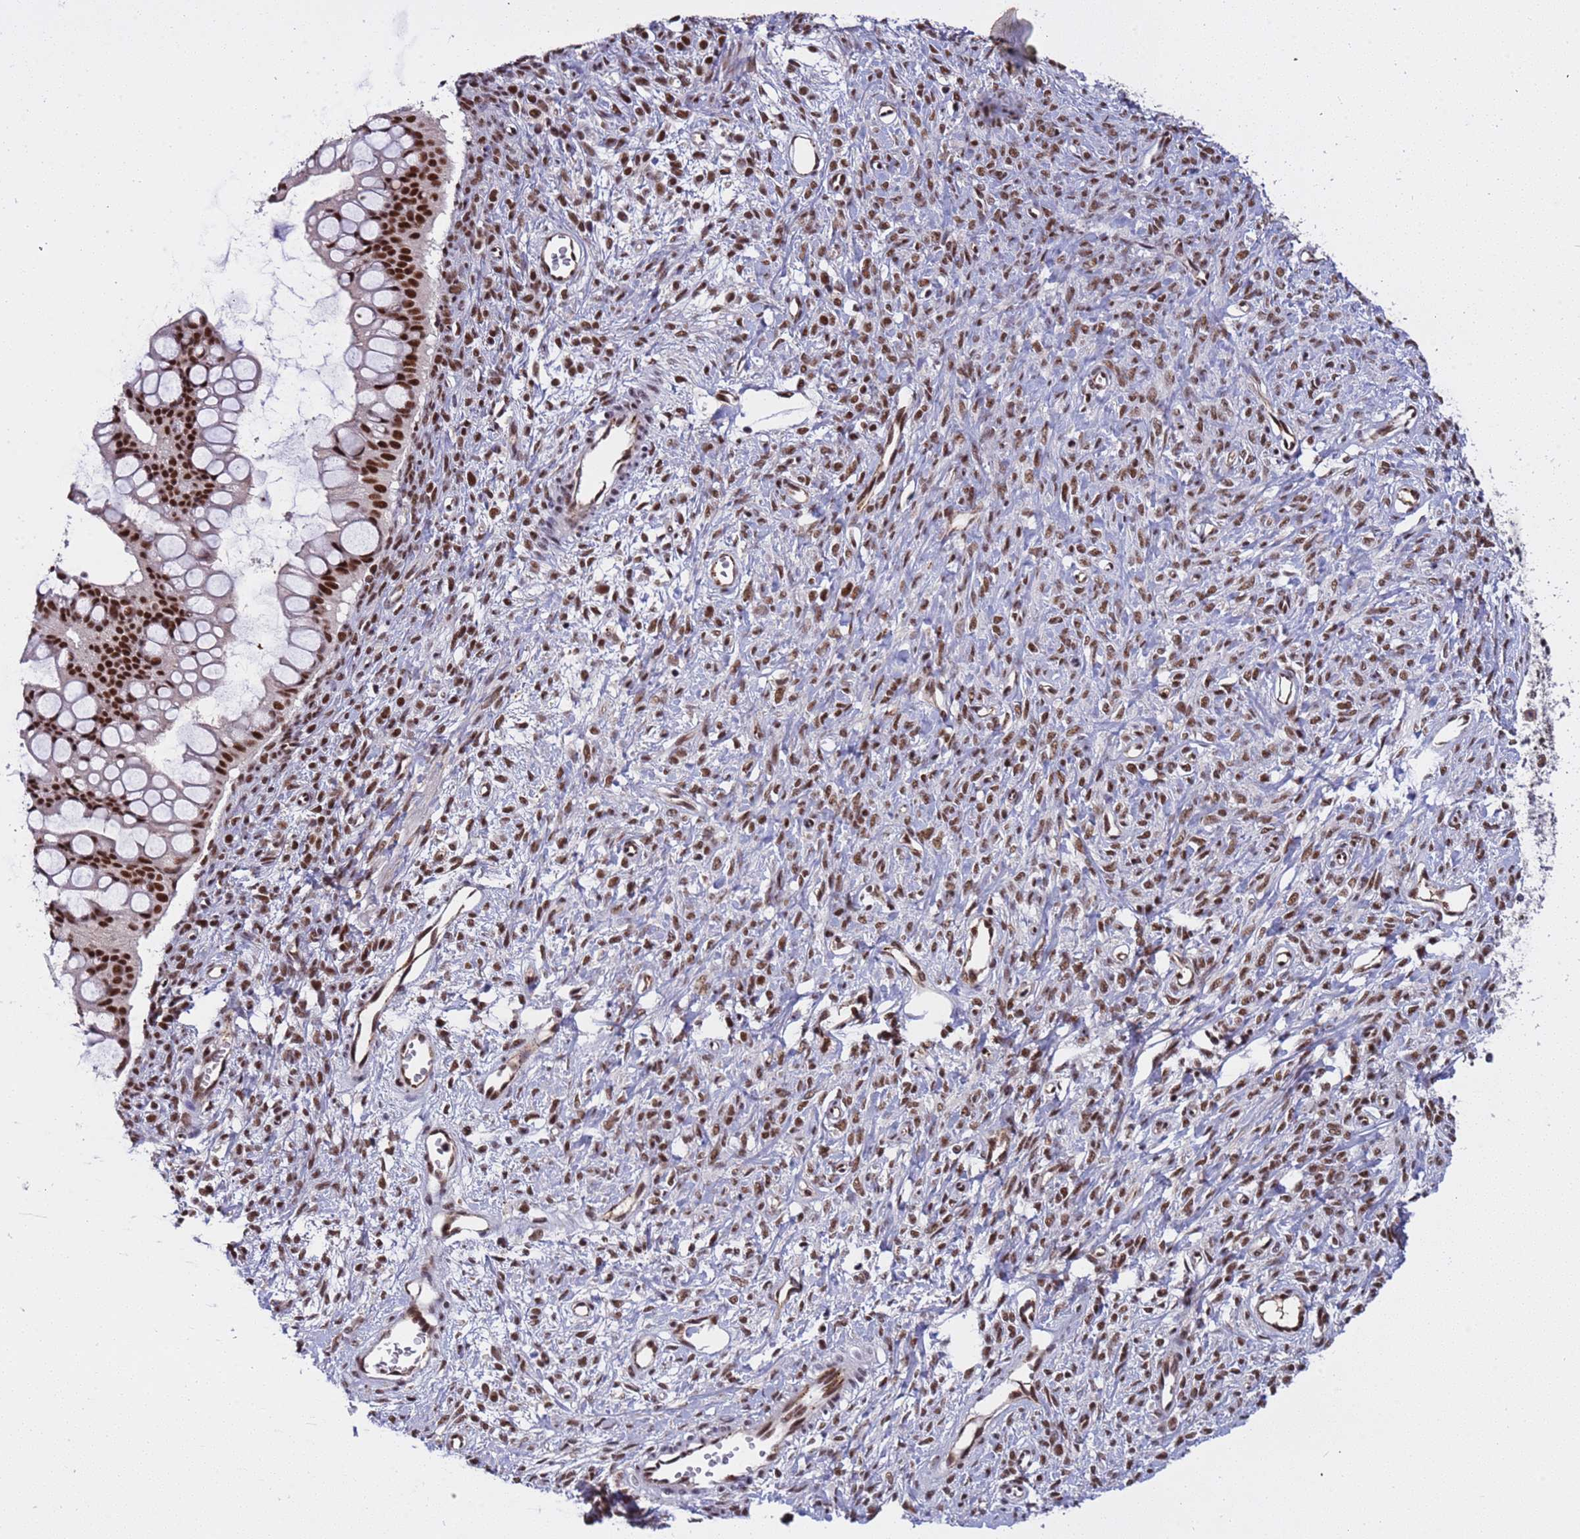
{"staining": {"intensity": "strong", "quantity": ">75%", "location": "nuclear"}, "tissue": "ovarian cancer", "cell_type": "Tumor cells", "image_type": "cancer", "snomed": [{"axis": "morphology", "description": "Cystadenocarcinoma, mucinous, NOS"}, {"axis": "topography", "description": "Ovary"}], "caption": "Immunohistochemistry (DAB) staining of ovarian cancer displays strong nuclear protein expression in about >75% of tumor cells.", "gene": "SRRT", "patient": {"sex": "female", "age": 73}}